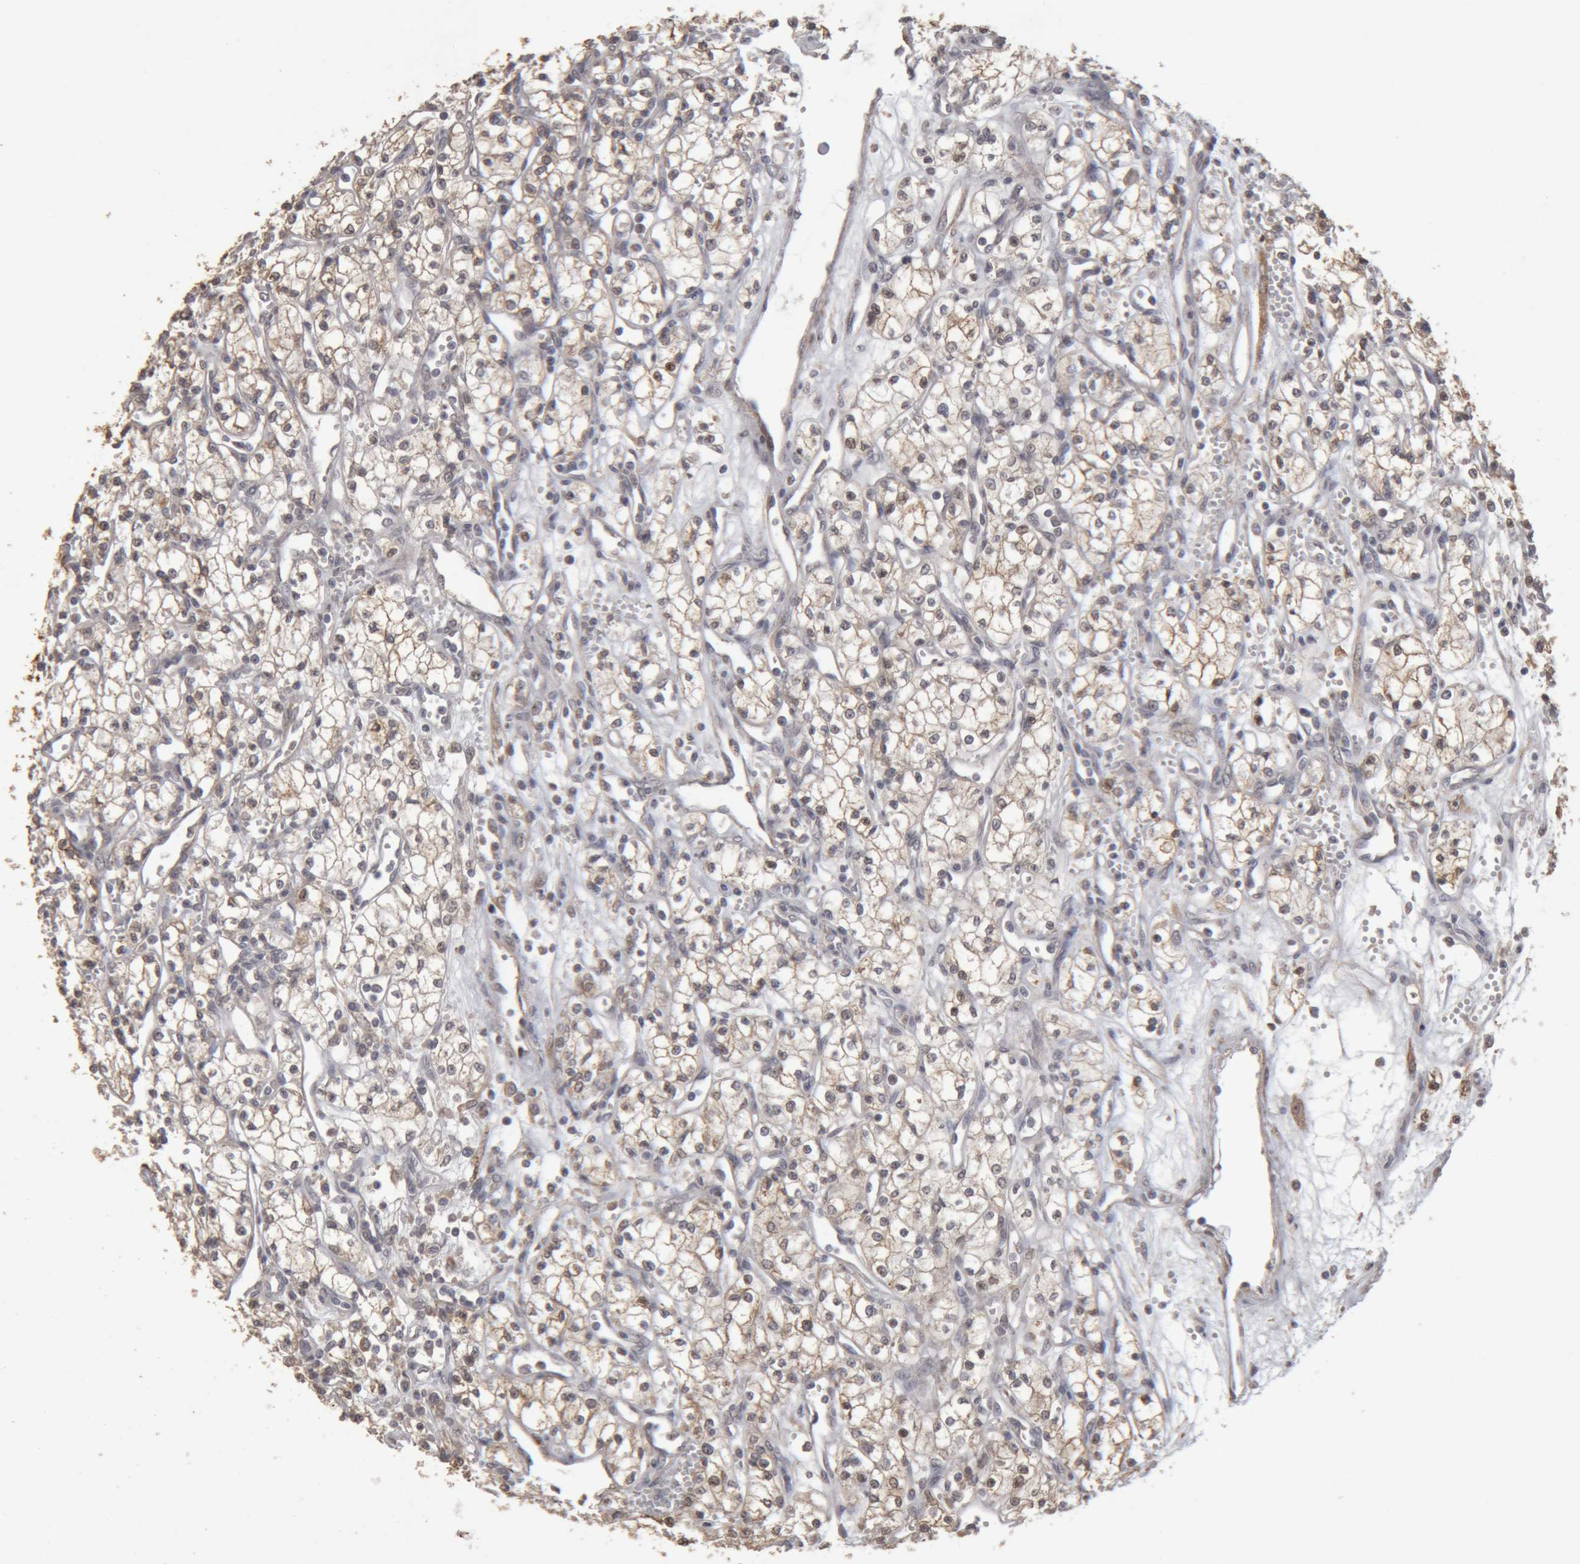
{"staining": {"intensity": "weak", "quantity": ">75%", "location": "cytoplasmic/membranous"}, "tissue": "renal cancer", "cell_type": "Tumor cells", "image_type": "cancer", "snomed": [{"axis": "morphology", "description": "Adenocarcinoma, NOS"}, {"axis": "topography", "description": "Kidney"}], "caption": "Protein expression analysis of adenocarcinoma (renal) reveals weak cytoplasmic/membranous positivity in approximately >75% of tumor cells. (DAB (3,3'-diaminobenzidine) = brown stain, brightfield microscopy at high magnification).", "gene": "MEP1A", "patient": {"sex": "male", "age": 59}}